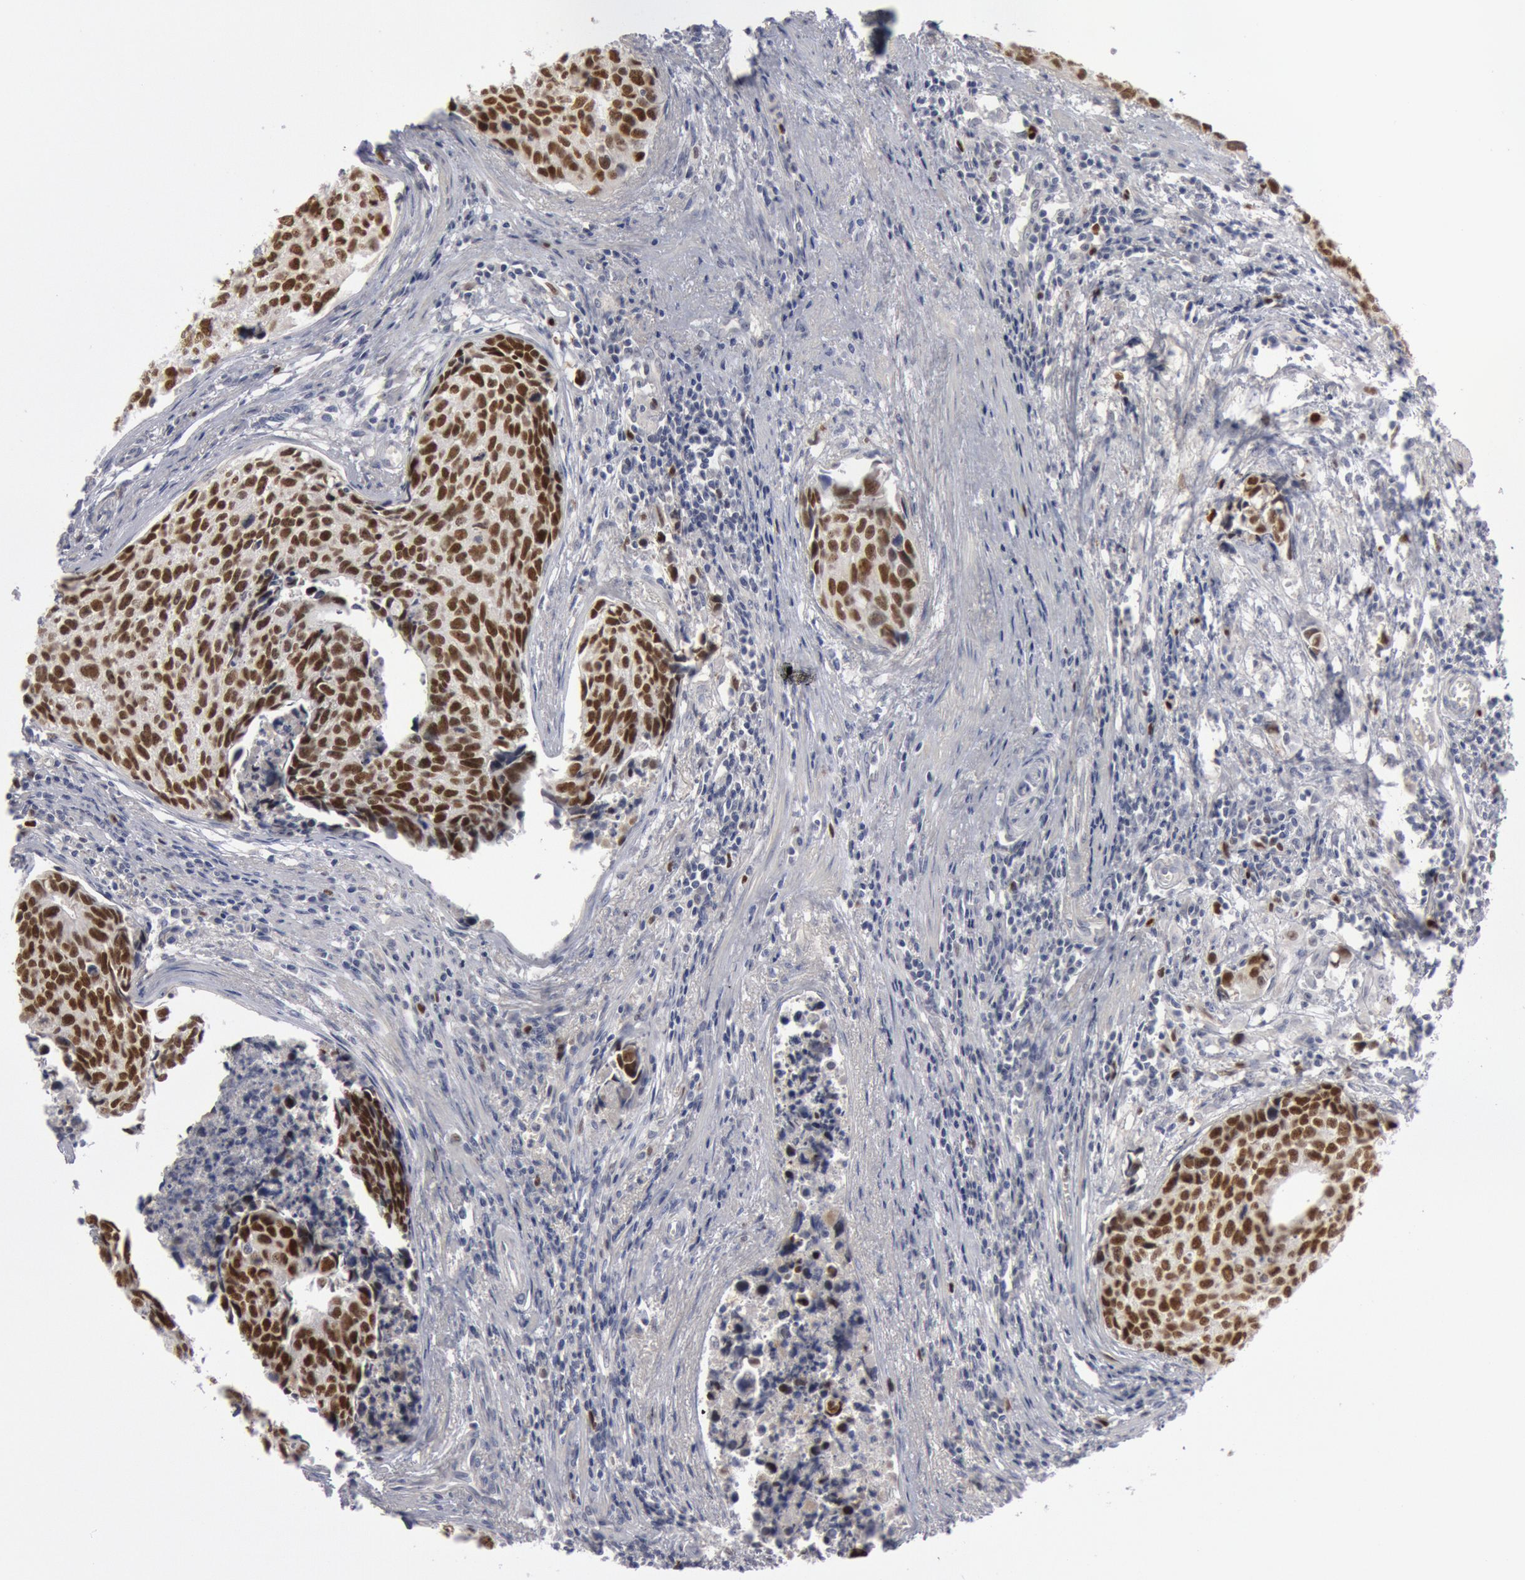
{"staining": {"intensity": "strong", "quantity": ">75%", "location": "nuclear"}, "tissue": "urothelial cancer", "cell_type": "Tumor cells", "image_type": "cancer", "snomed": [{"axis": "morphology", "description": "Urothelial carcinoma, High grade"}, {"axis": "topography", "description": "Urinary bladder"}], "caption": "DAB (3,3'-diaminobenzidine) immunohistochemical staining of urothelial carcinoma (high-grade) displays strong nuclear protein staining in about >75% of tumor cells. Nuclei are stained in blue.", "gene": "WDHD1", "patient": {"sex": "male", "age": 81}}